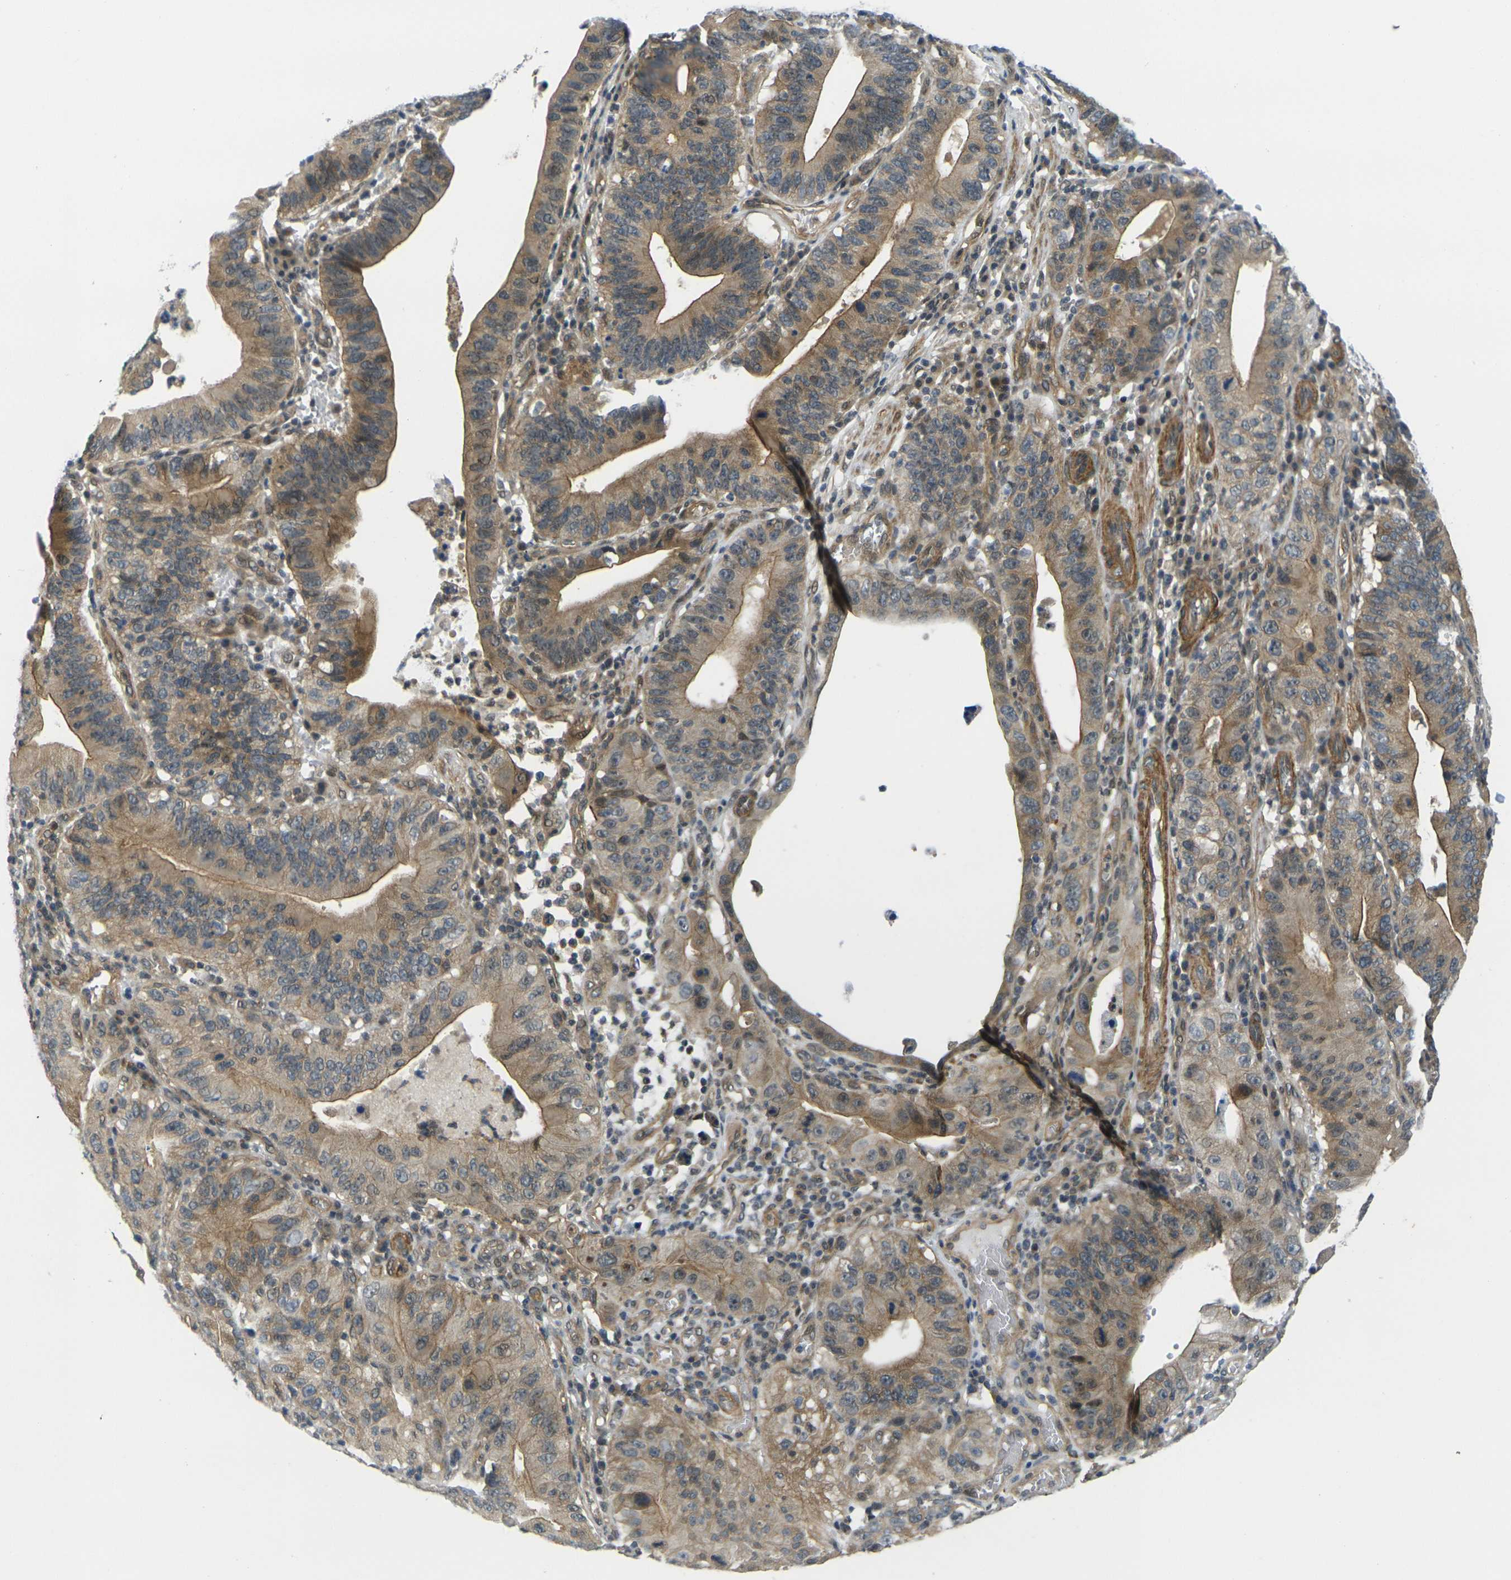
{"staining": {"intensity": "moderate", "quantity": ">75%", "location": "cytoplasmic/membranous"}, "tissue": "stomach cancer", "cell_type": "Tumor cells", "image_type": "cancer", "snomed": [{"axis": "morphology", "description": "Adenocarcinoma, NOS"}, {"axis": "topography", "description": "Stomach"}, {"axis": "topography", "description": "Gastric cardia"}], "caption": "Tumor cells show medium levels of moderate cytoplasmic/membranous staining in approximately >75% of cells in human stomach cancer (adenocarcinoma). (brown staining indicates protein expression, while blue staining denotes nuclei).", "gene": "KCTD10", "patient": {"sex": "male", "age": 59}}